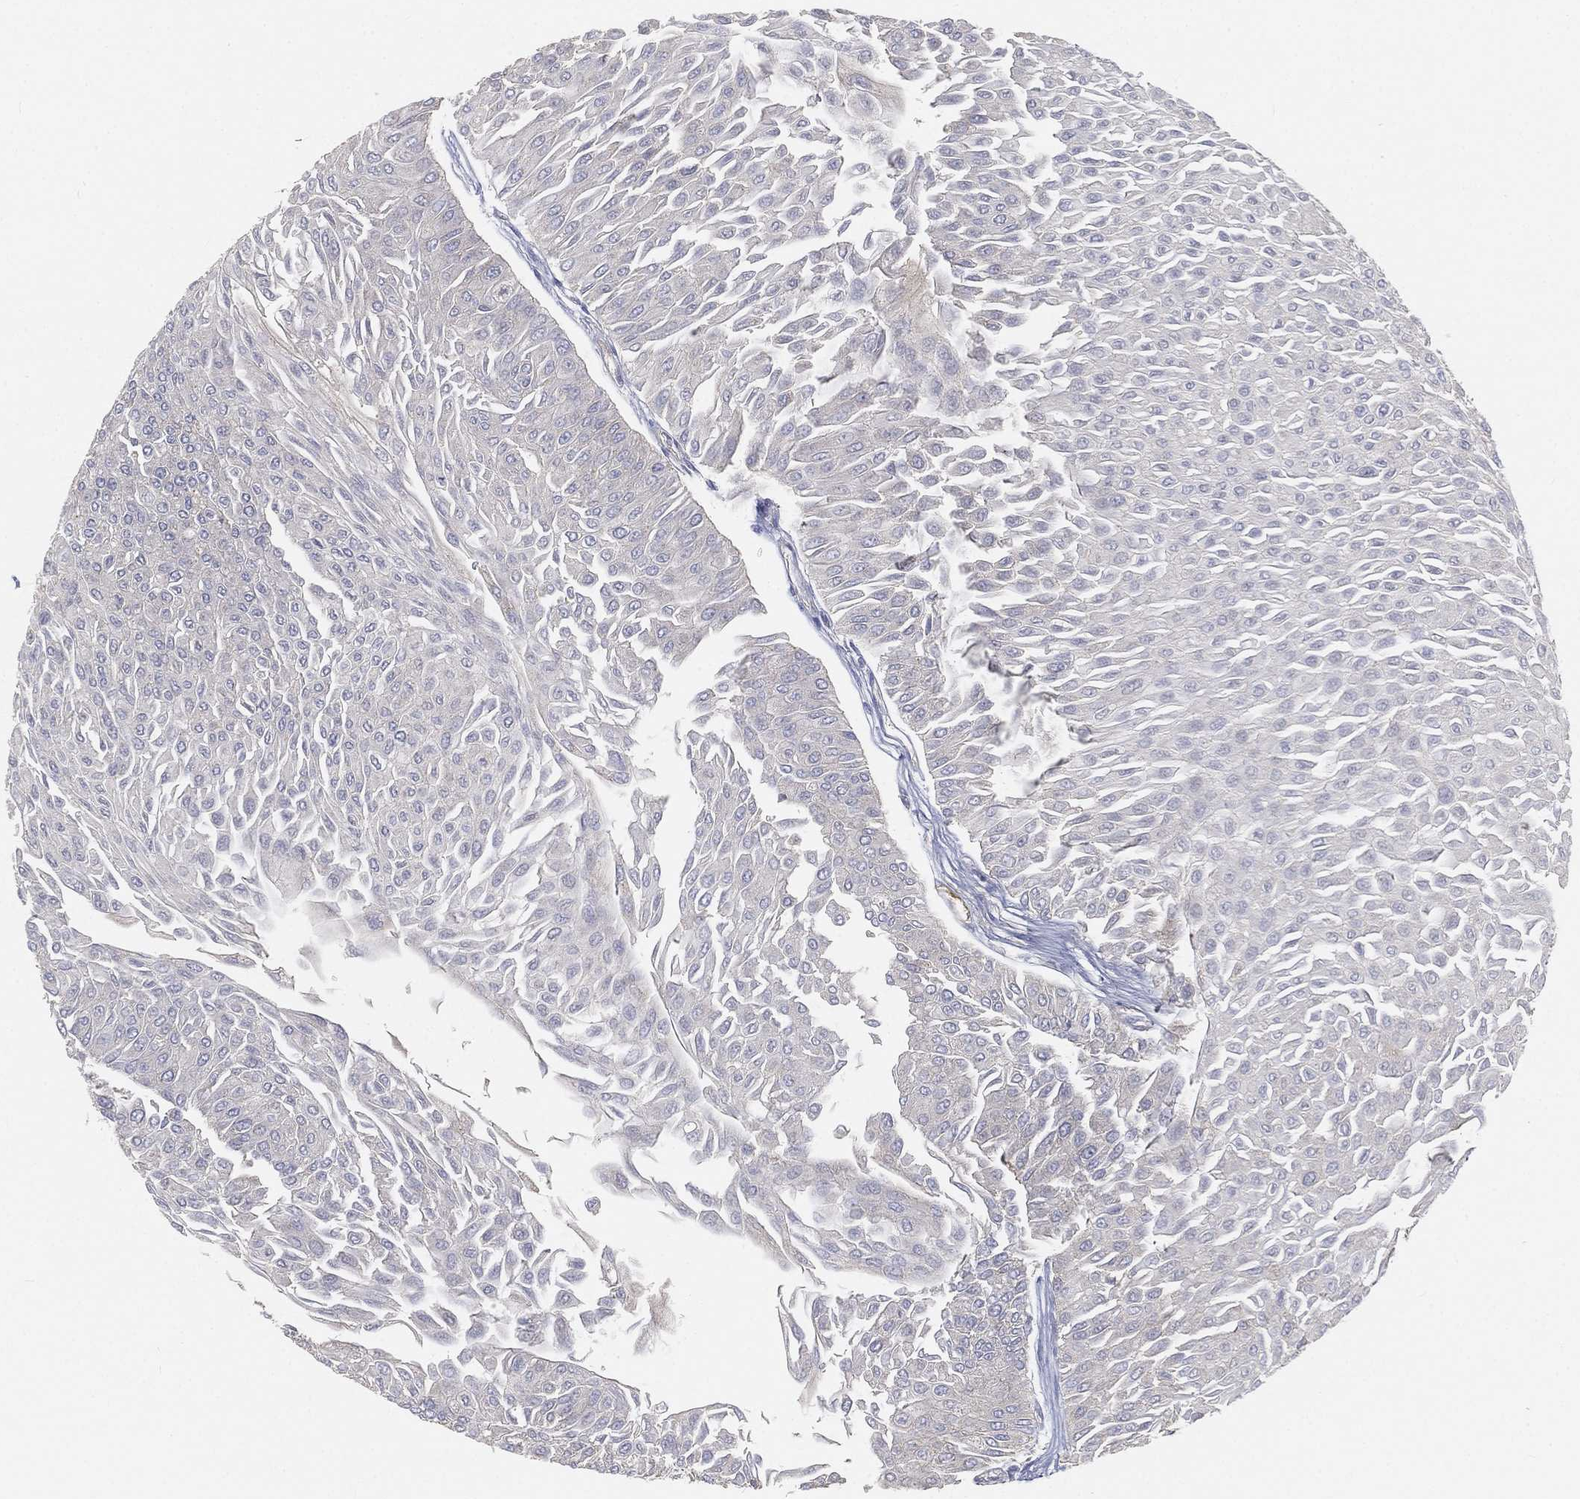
{"staining": {"intensity": "negative", "quantity": "none", "location": "none"}, "tissue": "urothelial cancer", "cell_type": "Tumor cells", "image_type": "cancer", "snomed": [{"axis": "morphology", "description": "Urothelial carcinoma, Low grade"}, {"axis": "topography", "description": "Urinary bladder"}], "caption": "A micrograph of urothelial cancer stained for a protein displays no brown staining in tumor cells.", "gene": "TMEM25", "patient": {"sex": "male", "age": 67}}